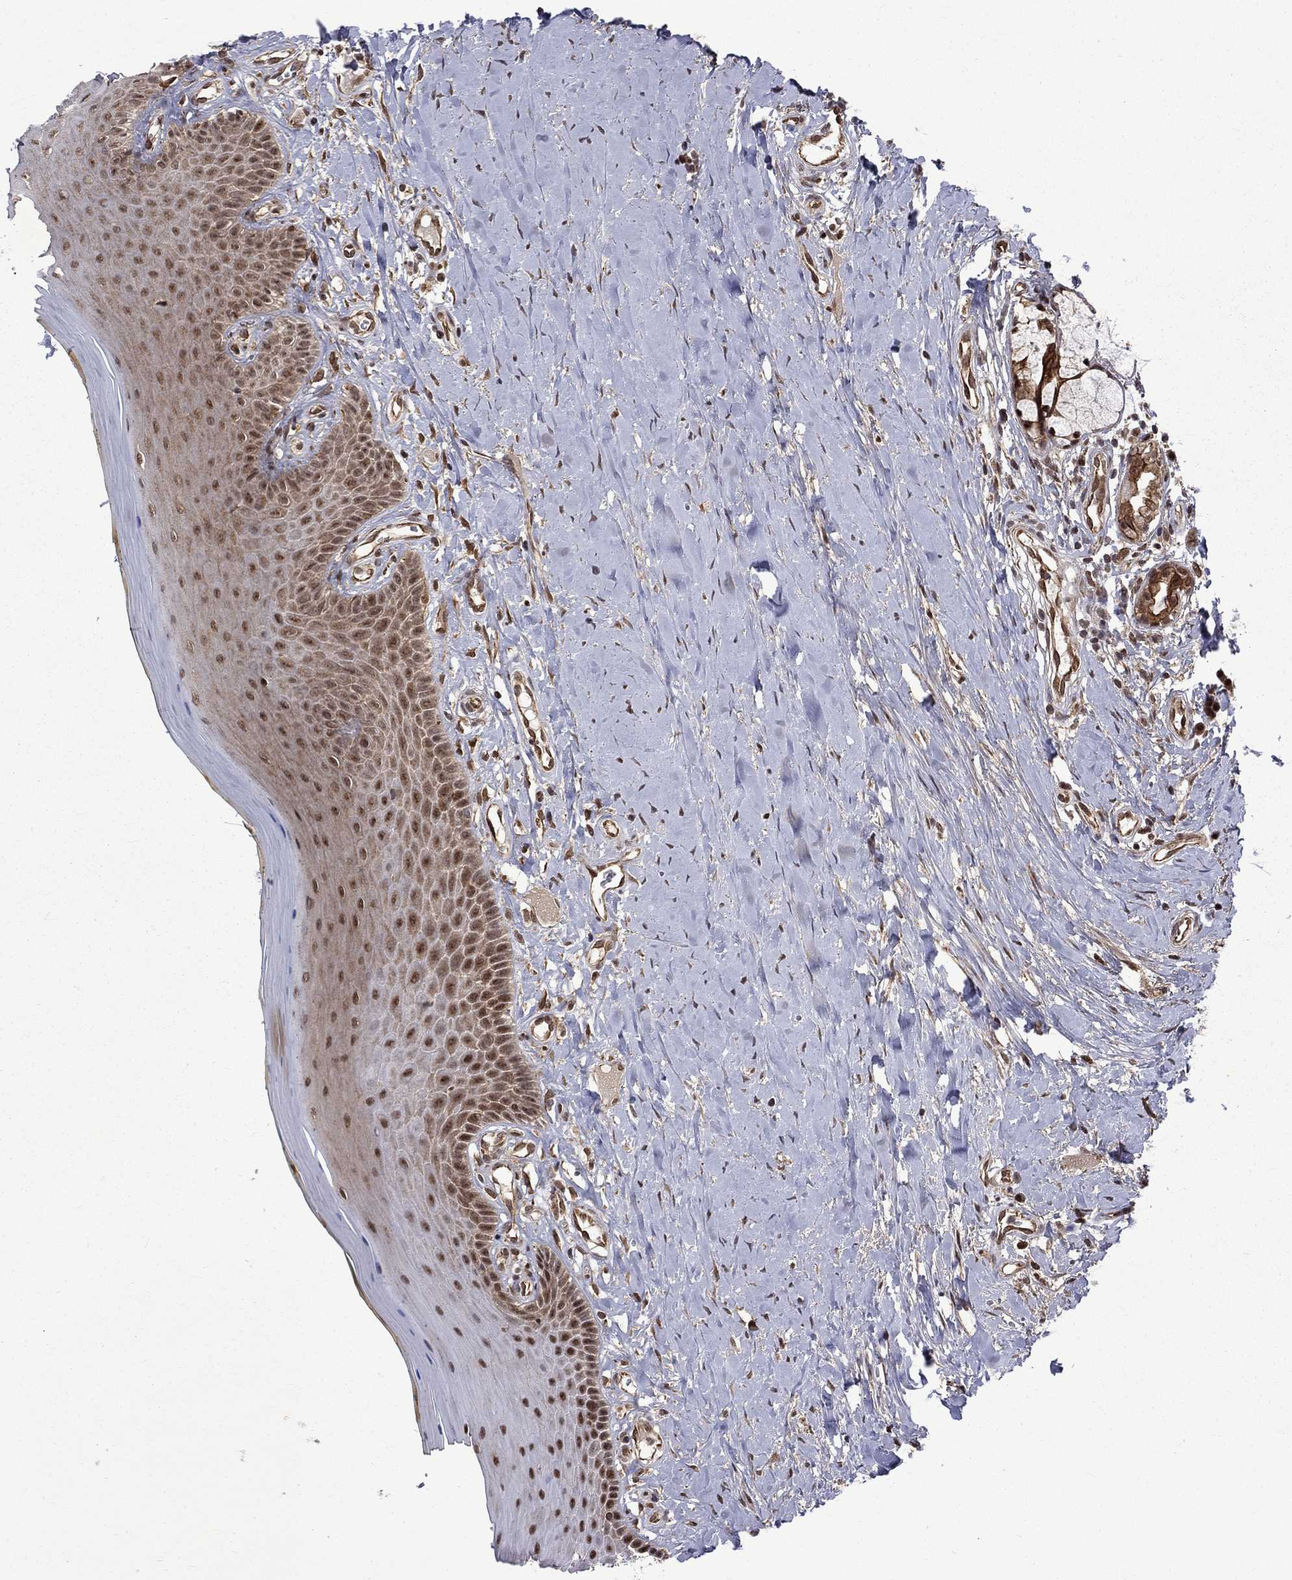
{"staining": {"intensity": "moderate", "quantity": ">75%", "location": "cytoplasmic/membranous,nuclear"}, "tissue": "oral mucosa", "cell_type": "Squamous epithelial cells", "image_type": "normal", "snomed": [{"axis": "morphology", "description": "Normal tissue, NOS"}, {"axis": "topography", "description": "Oral tissue"}], "caption": "Protein analysis of benign oral mucosa demonstrates moderate cytoplasmic/membranous,nuclear expression in approximately >75% of squamous epithelial cells. Nuclei are stained in blue.", "gene": "KPNA3", "patient": {"sex": "female", "age": 43}}